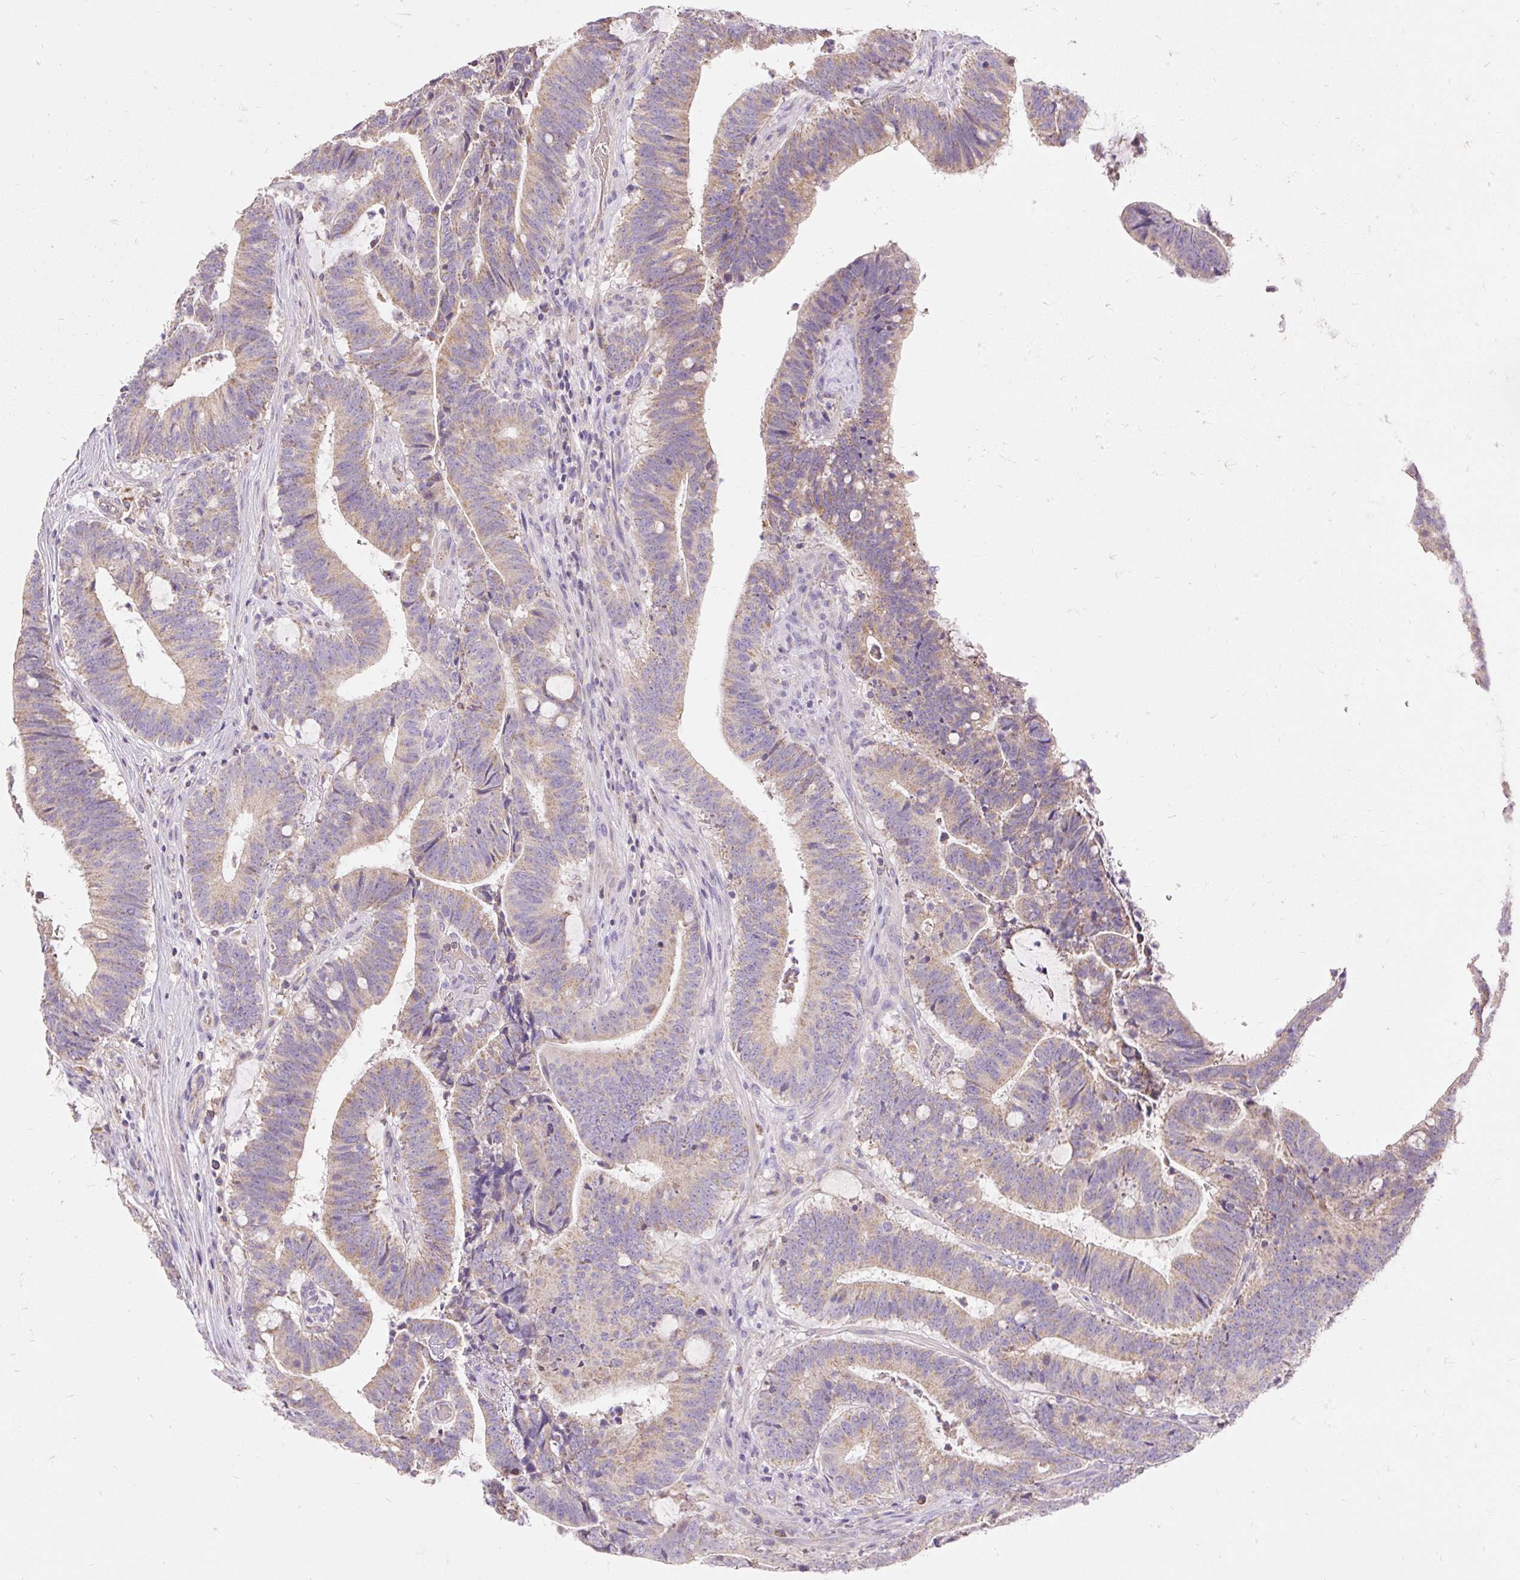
{"staining": {"intensity": "weak", "quantity": ">75%", "location": "cytoplasmic/membranous"}, "tissue": "colorectal cancer", "cell_type": "Tumor cells", "image_type": "cancer", "snomed": [{"axis": "morphology", "description": "Adenocarcinoma, NOS"}, {"axis": "topography", "description": "Colon"}], "caption": "Immunohistochemical staining of human colorectal cancer (adenocarcinoma) demonstrates low levels of weak cytoplasmic/membranous positivity in approximately >75% of tumor cells.", "gene": "PMAIP1", "patient": {"sex": "female", "age": 43}}